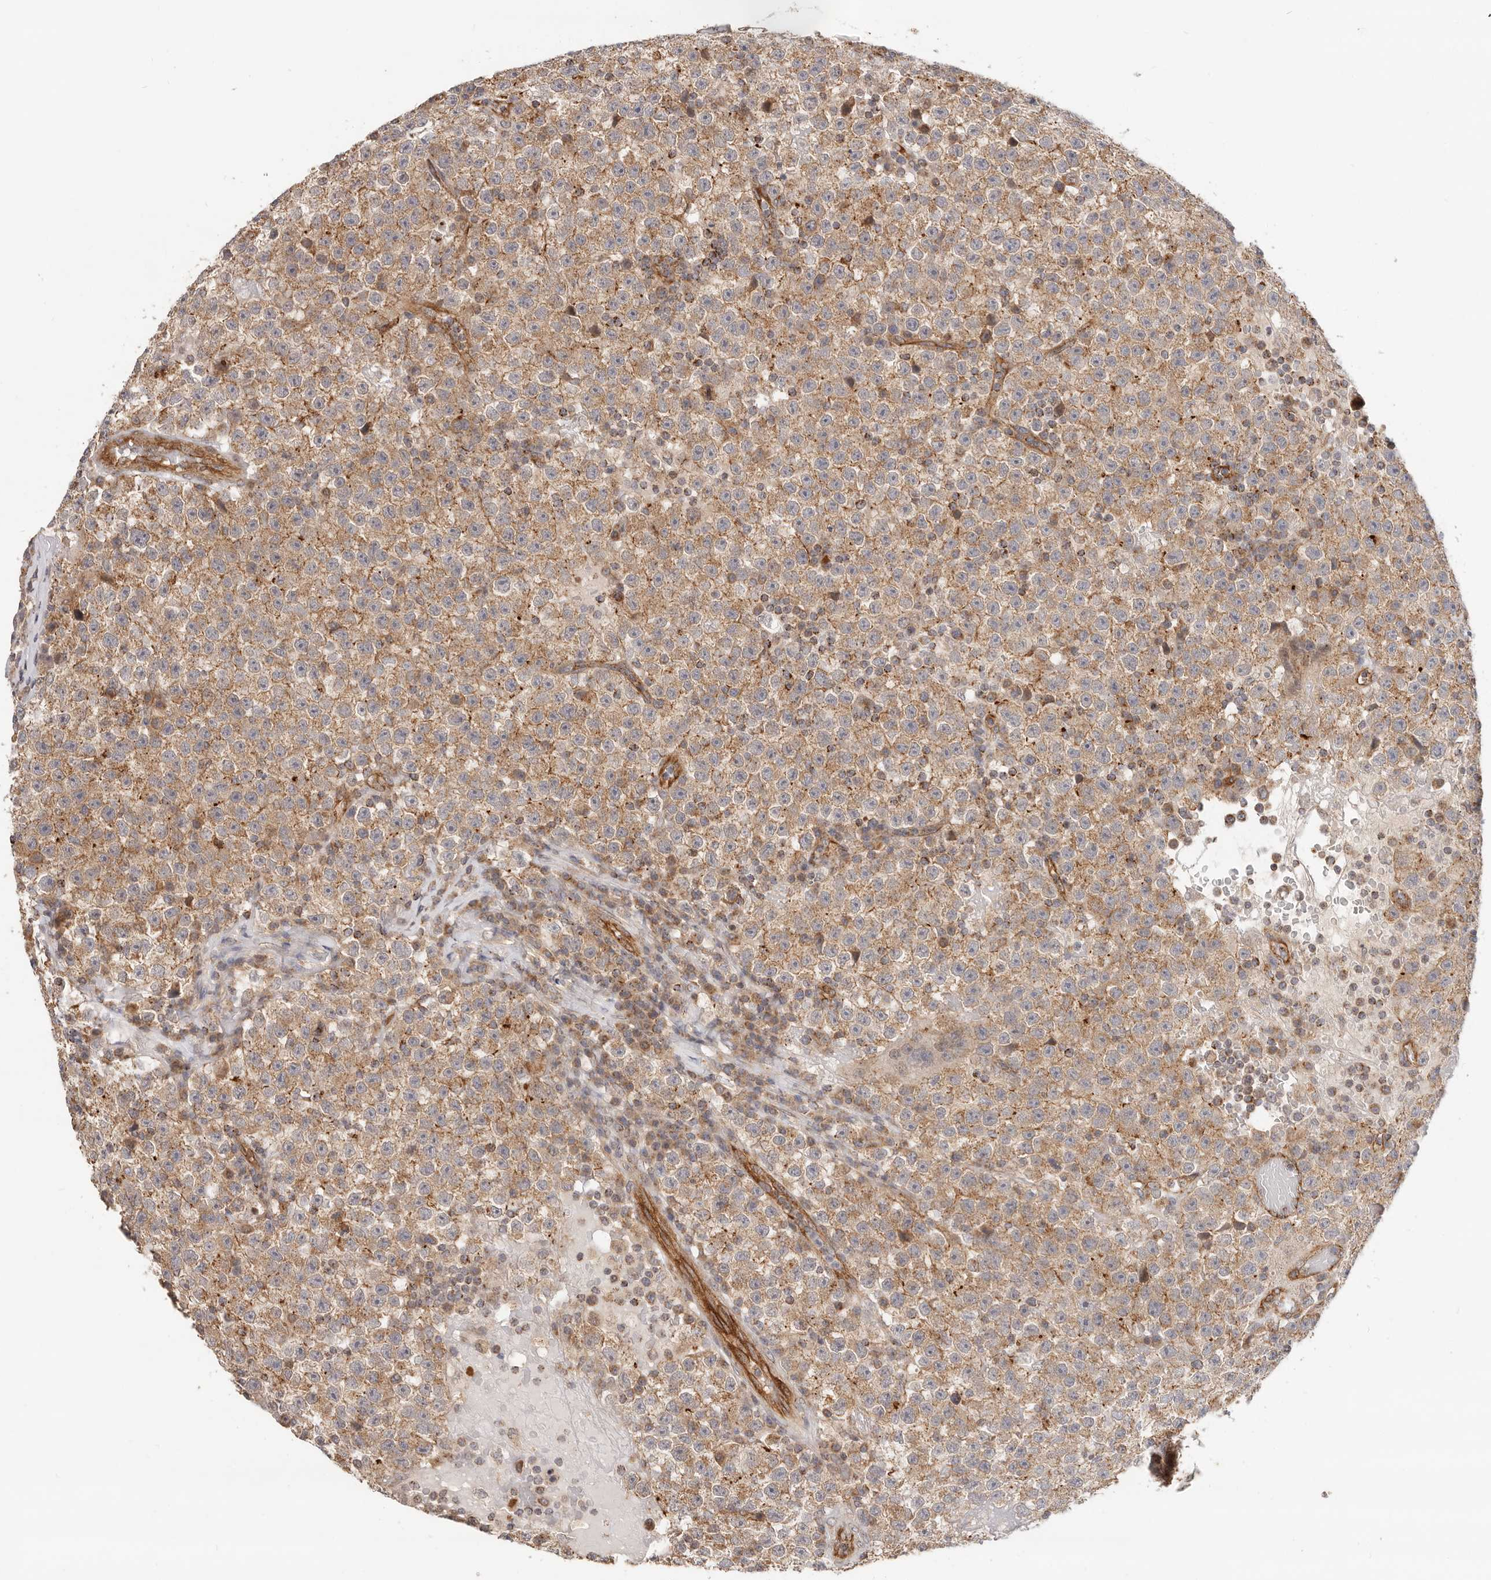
{"staining": {"intensity": "moderate", "quantity": ">75%", "location": "cytoplasmic/membranous"}, "tissue": "testis cancer", "cell_type": "Tumor cells", "image_type": "cancer", "snomed": [{"axis": "morphology", "description": "Seminoma, NOS"}, {"axis": "topography", "description": "Testis"}], "caption": "A histopathology image of human seminoma (testis) stained for a protein exhibits moderate cytoplasmic/membranous brown staining in tumor cells.", "gene": "USP49", "patient": {"sex": "male", "age": 22}}